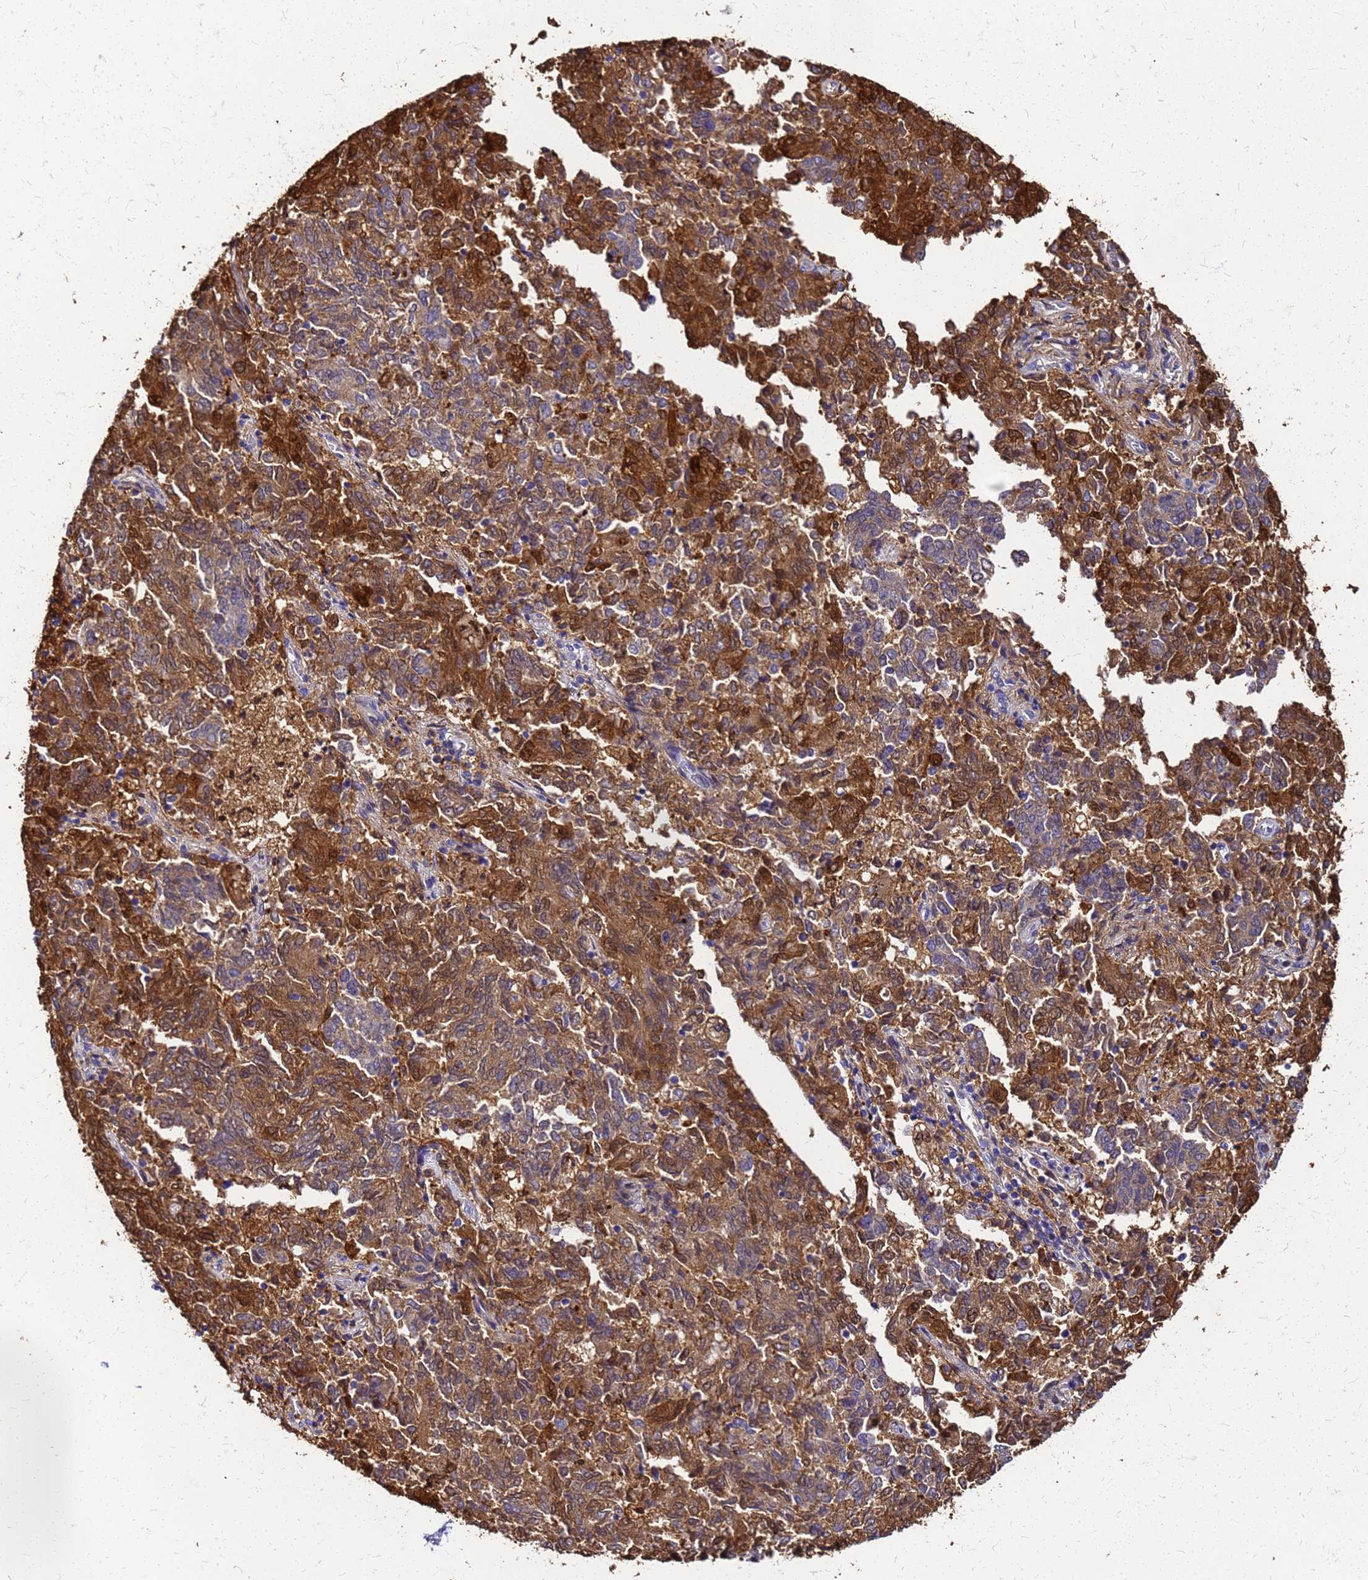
{"staining": {"intensity": "strong", "quantity": "25%-75%", "location": "cytoplasmic/membranous,nuclear"}, "tissue": "endometrial cancer", "cell_type": "Tumor cells", "image_type": "cancer", "snomed": [{"axis": "morphology", "description": "Adenocarcinoma, NOS"}, {"axis": "topography", "description": "Endometrium"}], "caption": "Endometrial cancer stained with a brown dye displays strong cytoplasmic/membranous and nuclear positive expression in about 25%-75% of tumor cells.", "gene": "S100A11", "patient": {"sex": "female", "age": 80}}